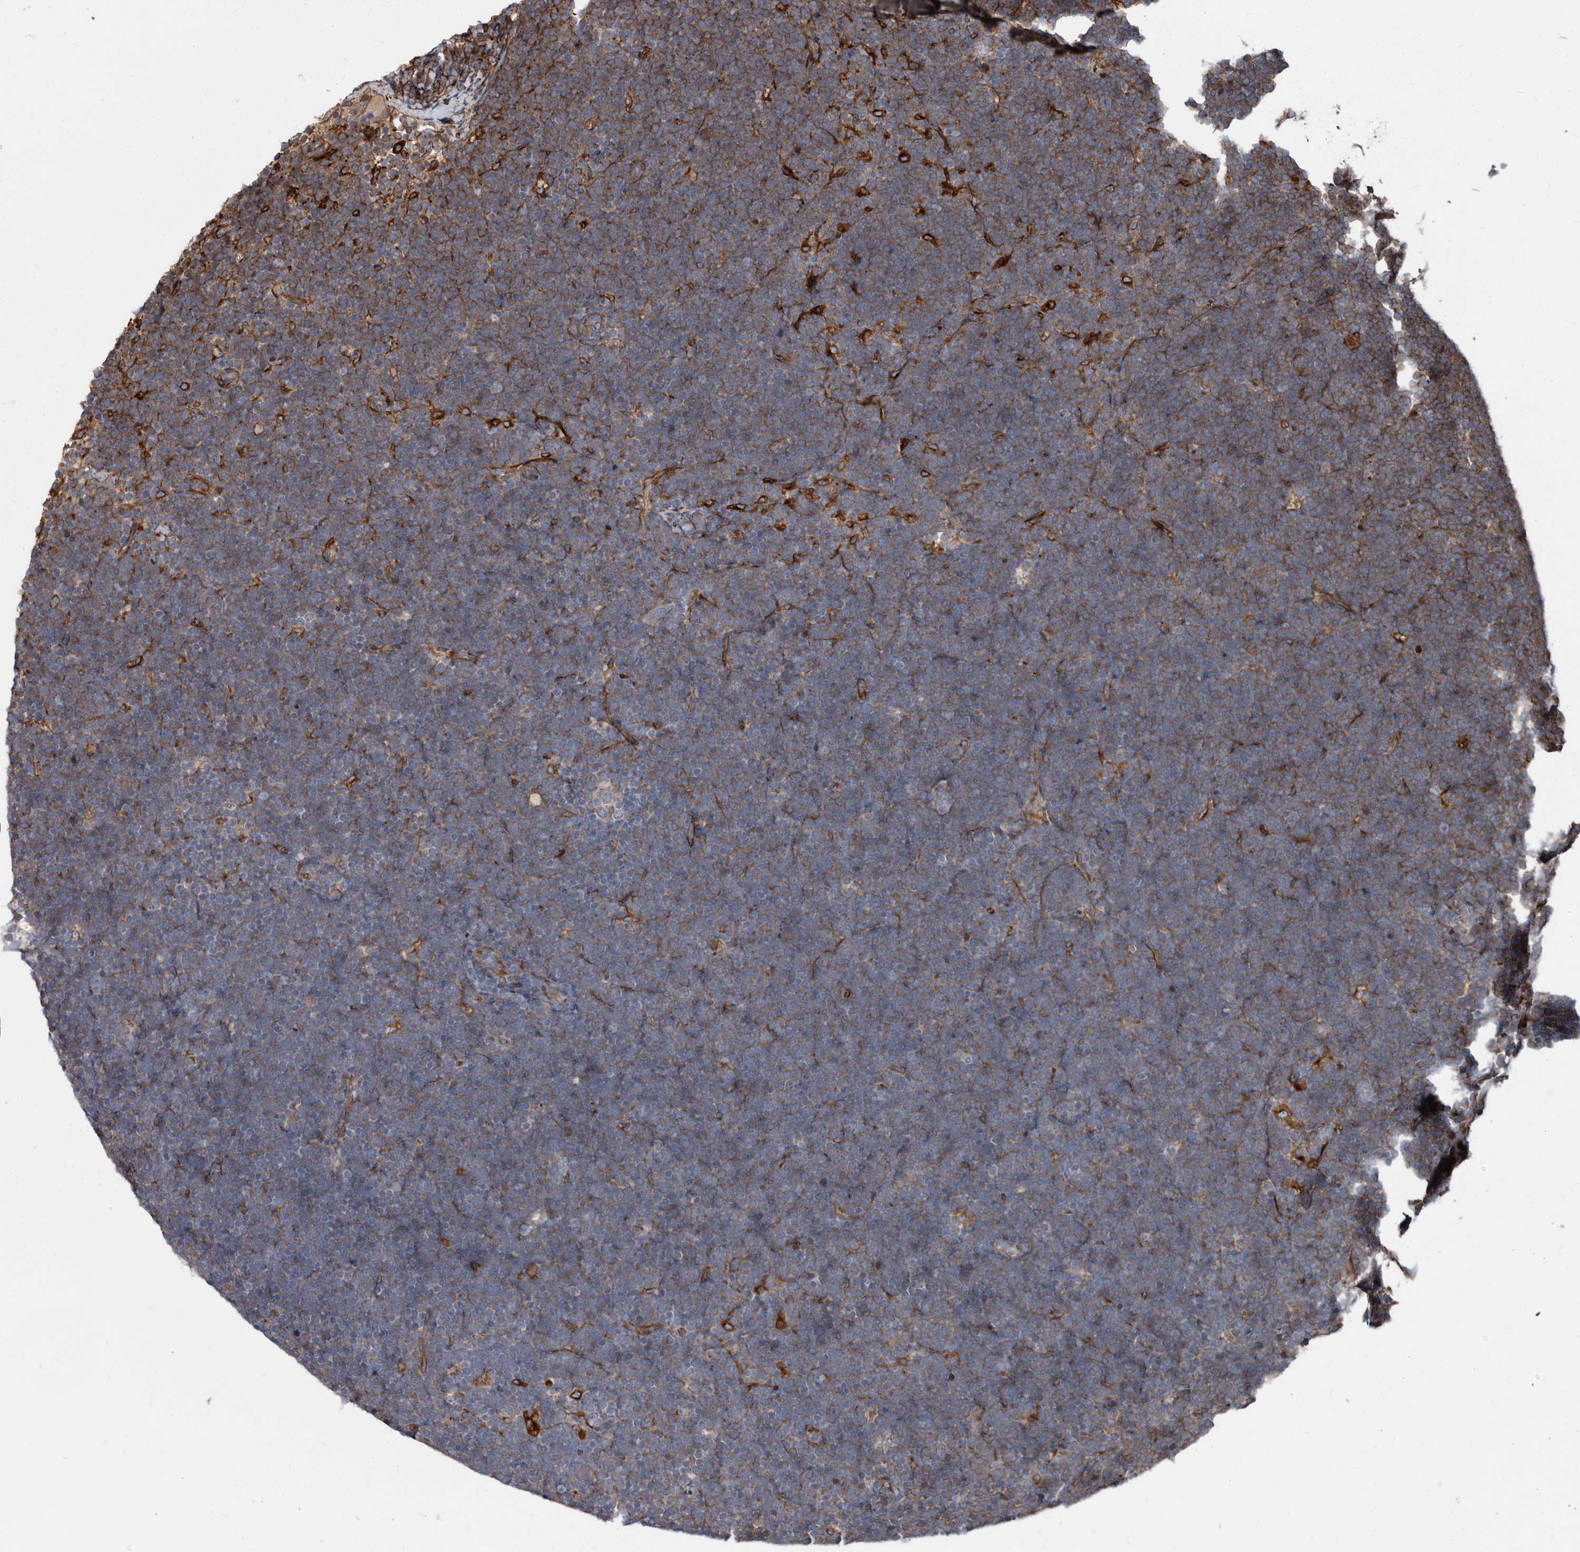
{"staining": {"intensity": "moderate", "quantity": "<25%", "location": "cytoplasmic/membranous"}, "tissue": "lymphoma", "cell_type": "Tumor cells", "image_type": "cancer", "snomed": [{"axis": "morphology", "description": "Malignant lymphoma, non-Hodgkin's type, High grade"}, {"axis": "topography", "description": "Lymph node"}], "caption": "Moderate cytoplasmic/membranous protein staining is seen in about <25% of tumor cells in malignant lymphoma, non-Hodgkin's type (high-grade). (DAB (3,3'-diaminobenzidine) IHC, brown staining for protein, blue staining for nuclei).", "gene": "KCTD20", "patient": {"sex": "male", "age": 13}}